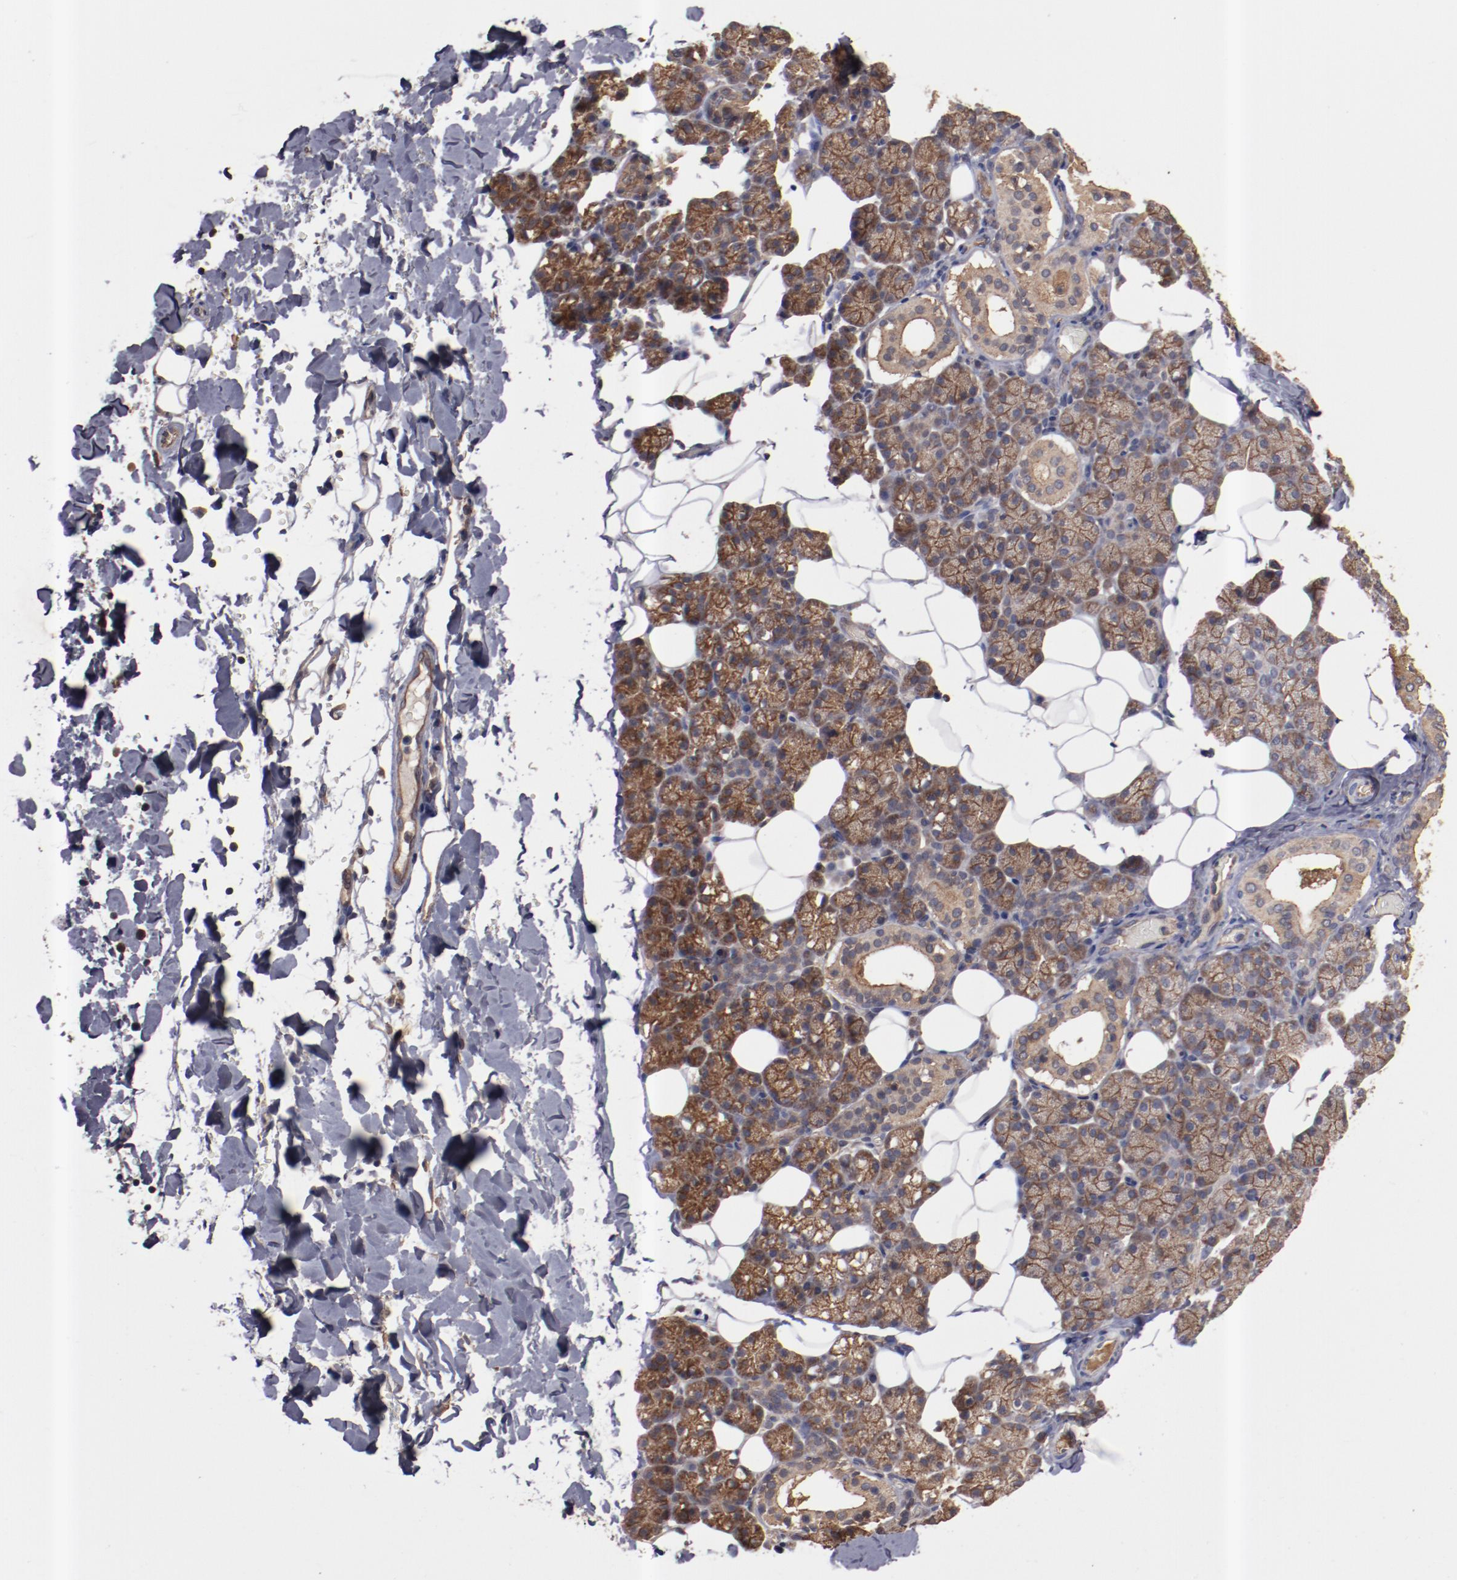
{"staining": {"intensity": "moderate", "quantity": ">75%", "location": "cytoplasmic/membranous"}, "tissue": "salivary gland", "cell_type": "Glandular cells", "image_type": "normal", "snomed": [{"axis": "morphology", "description": "Normal tissue, NOS"}, {"axis": "topography", "description": "Lymph node"}, {"axis": "topography", "description": "Salivary gland"}], "caption": "Salivary gland stained with a brown dye displays moderate cytoplasmic/membranous positive expression in approximately >75% of glandular cells.", "gene": "DNAAF2", "patient": {"sex": "male", "age": 8}}